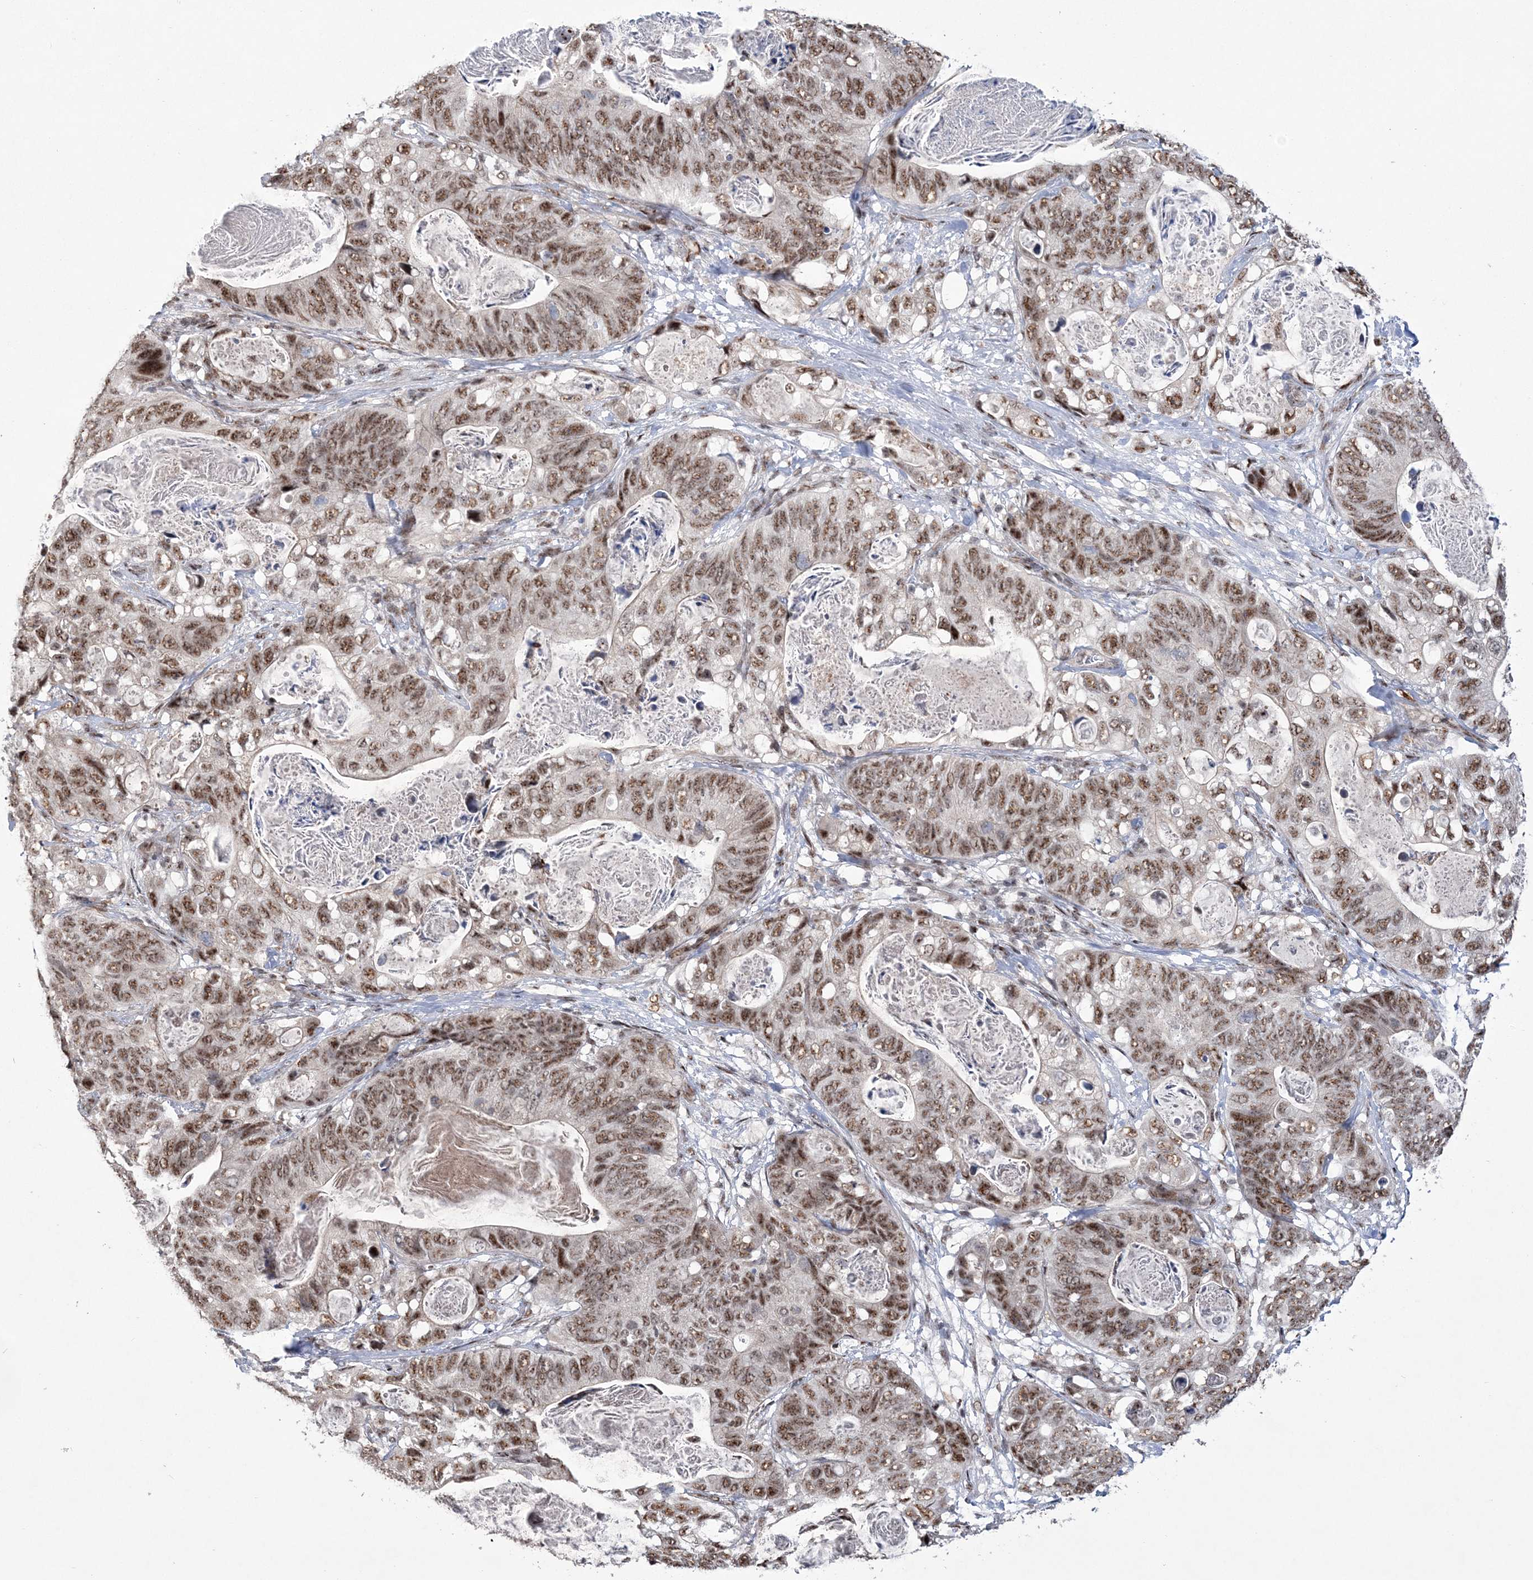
{"staining": {"intensity": "moderate", "quantity": ">75%", "location": "nuclear"}, "tissue": "stomach cancer", "cell_type": "Tumor cells", "image_type": "cancer", "snomed": [{"axis": "morphology", "description": "Normal tissue, NOS"}, {"axis": "morphology", "description": "Adenocarcinoma, NOS"}, {"axis": "topography", "description": "Stomach"}], "caption": "Immunohistochemical staining of stomach cancer displays medium levels of moderate nuclear protein staining in about >75% of tumor cells. The staining was performed using DAB (3,3'-diaminobenzidine), with brown indicating positive protein expression. Nuclei are stained blue with hematoxylin.", "gene": "TATDN2", "patient": {"sex": "female", "age": 89}}